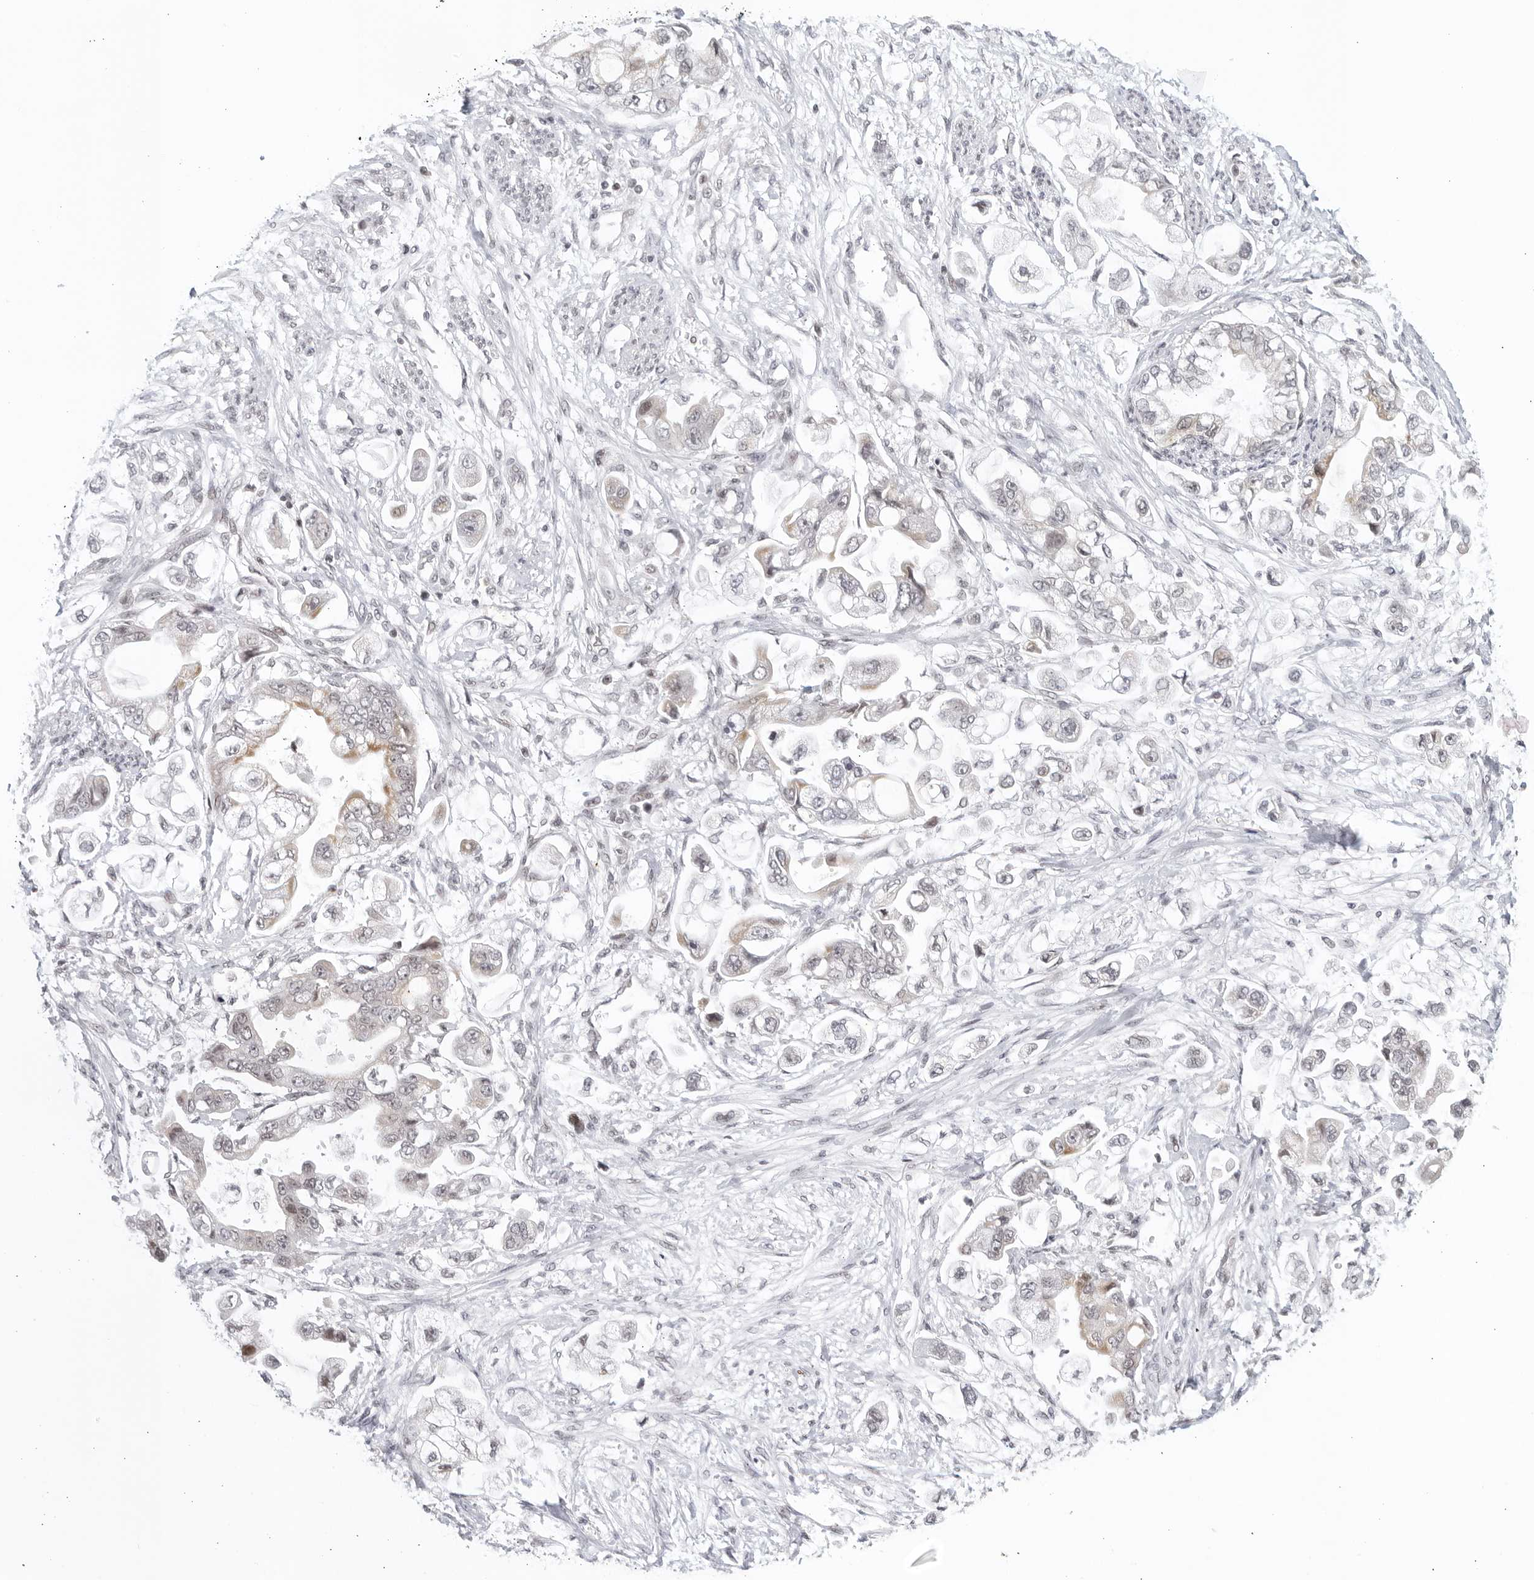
{"staining": {"intensity": "negative", "quantity": "none", "location": "none"}, "tissue": "stomach cancer", "cell_type": "Tumor cells", "image_type": "cancer", "snomed": [{"axis": "morphology", "description": "Adenocarcinoma, NOS"}, {"axis": "topography", "description": "Stomach"}], "caption": "Image shows no protein positivity in tumor cells of stomach cancer (adenocarcinoma) tissue.", "gene": "RAB11FIP3", "patient": {"sex": "male", "age": 62}}